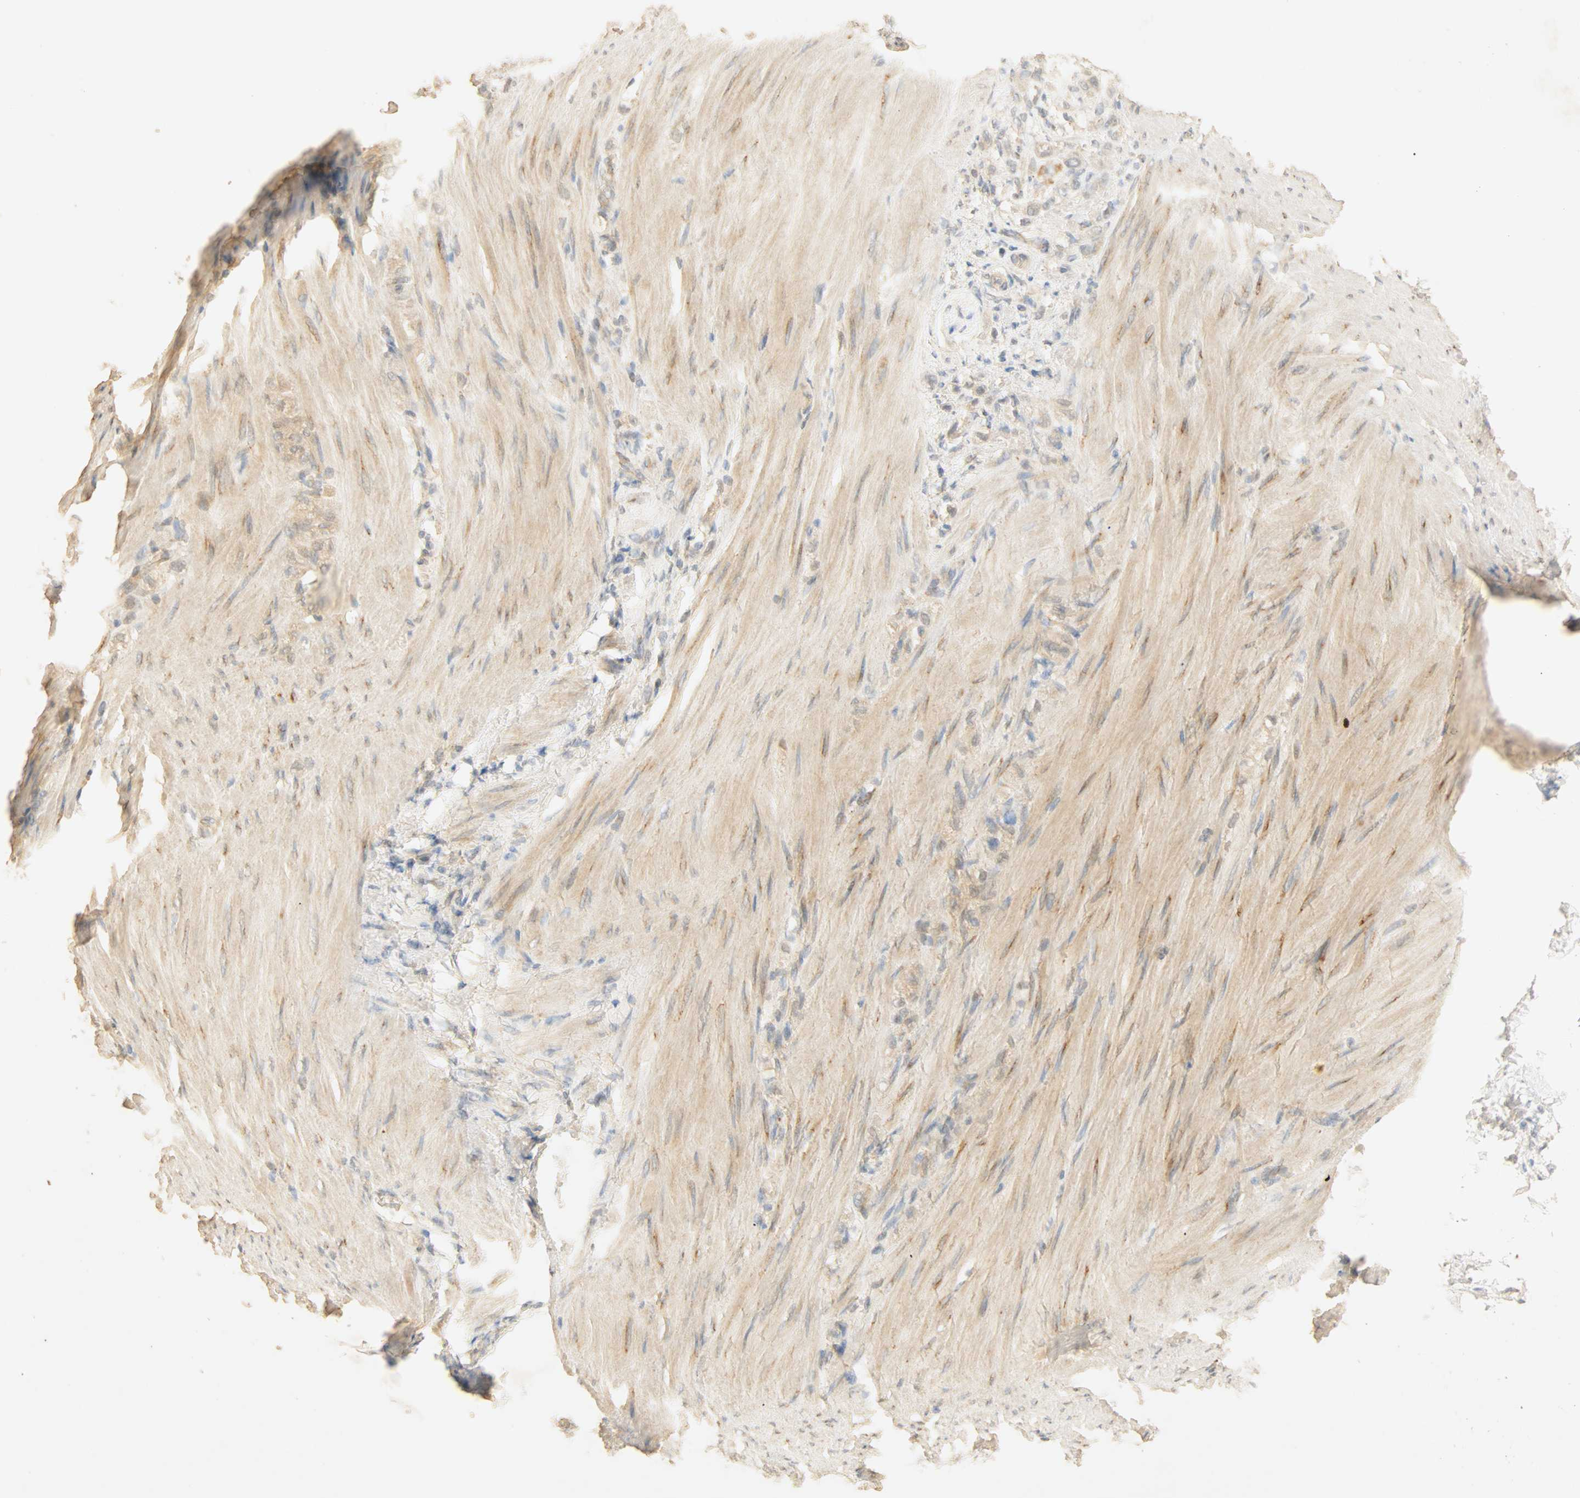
{"staining": {"intensity": "weak", "quantity": "<25%", "location": "cytoplasmic/membranous"}, "tissue": "stomach cancer", "cell_type": "Tumor cells", "image_type": "cancer", "snomed": [{"axis": "morphology", "description": "Adenocarcinoma, NOS"}, {"axis": "topography", "description": "Stomach"}], "caption": "Immunohistochemistry (IHC) photomicrograph of human adenocarcinoma (stomach) stained for a protein (brown), which demonstrates no staining in tumor cells.", "gene": "SELENBP1", "patient": {"sex": "male", "age": 82}}